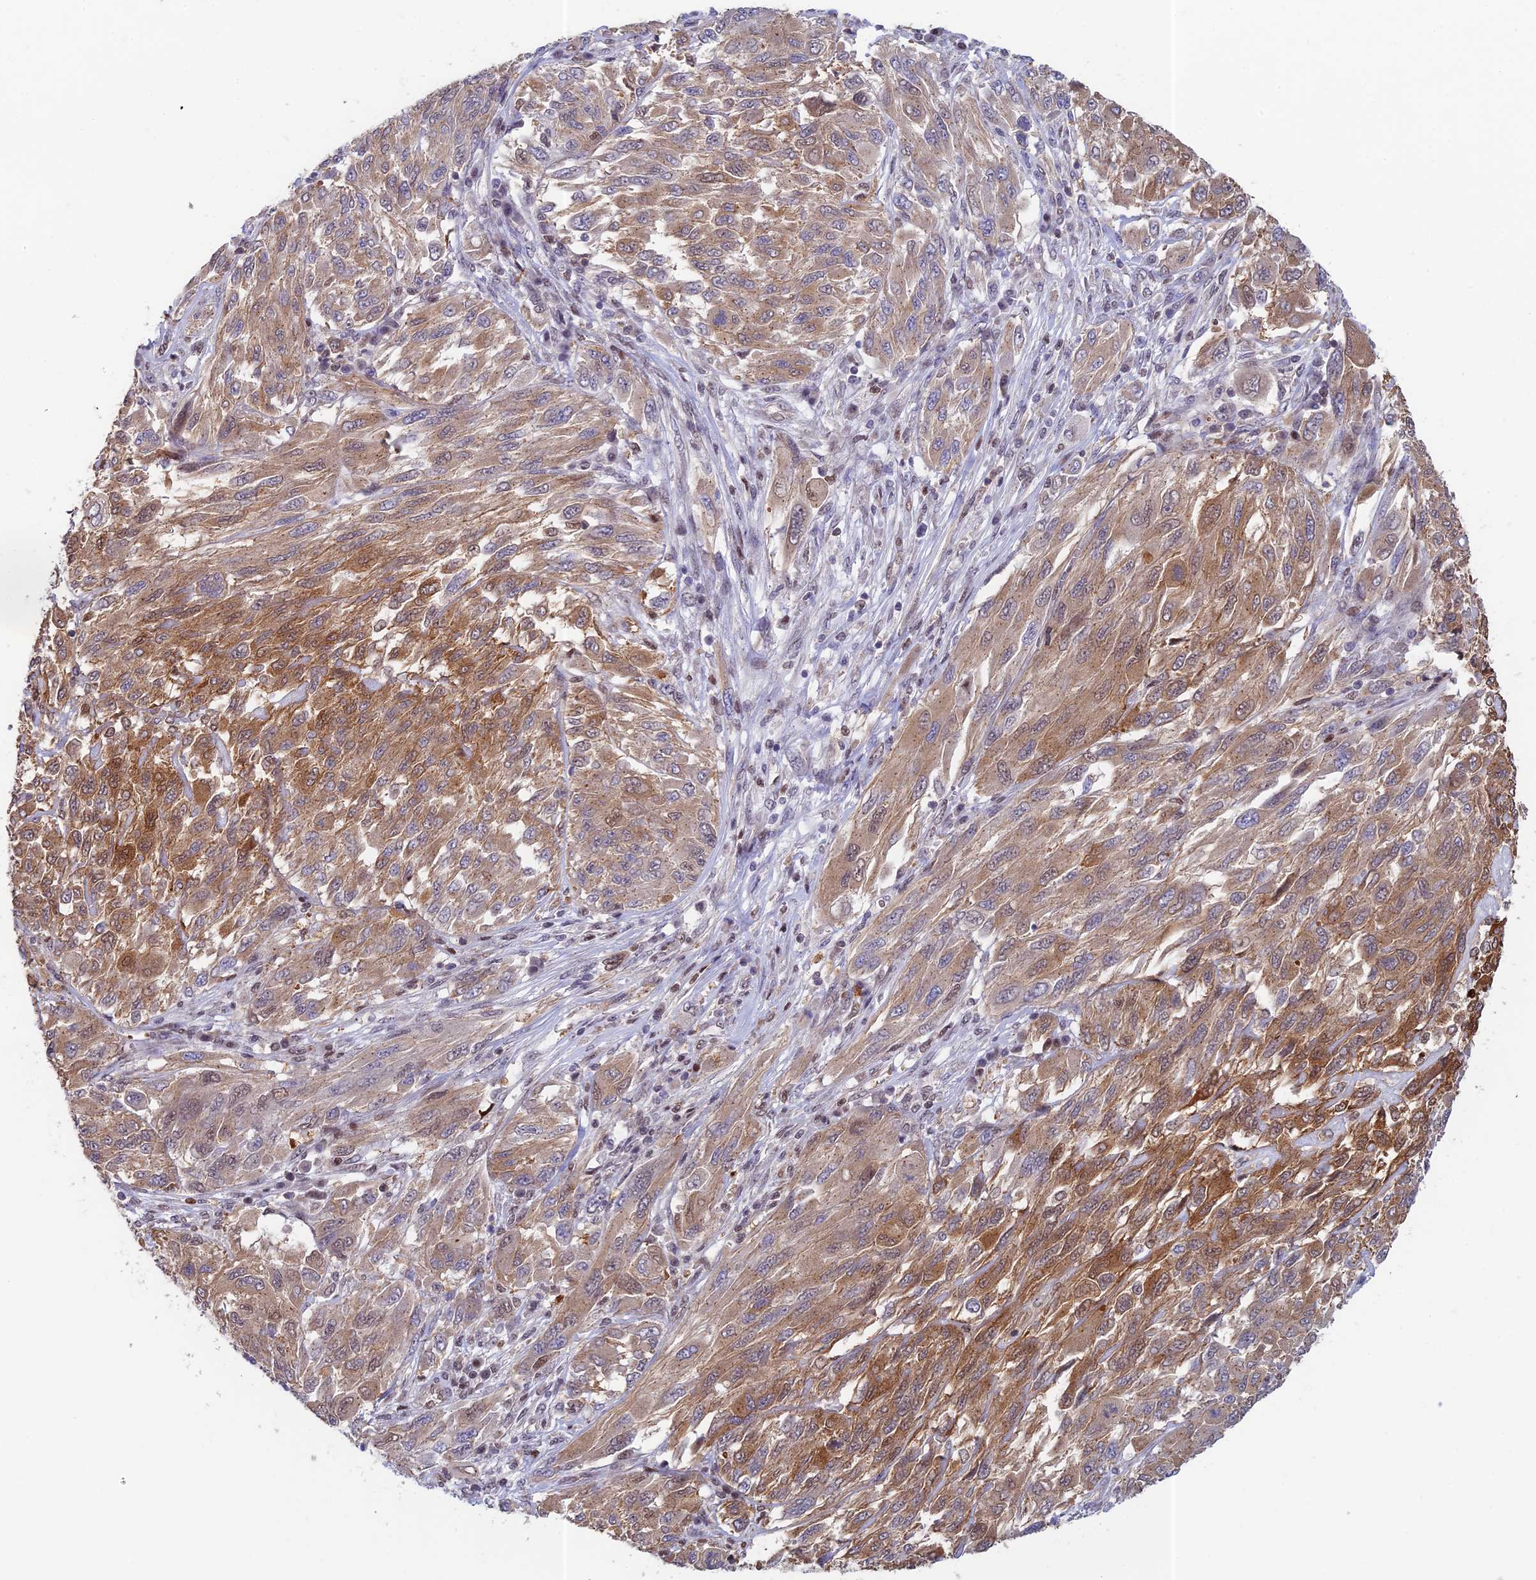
{"staining": {"intensity": "moderate", "quantity": ">75%", "location": "cytoplasmic/membranous"}, "tissue": "melanoma", "cell_type": "Tumor cells", "image_type": "cancer", "snomed": [{"axis": "morphology", "description": "Malignant melanoma, NOS"}, {"axis": "topography", "description": "Skin"}], "caption": "Protein analysis of melanoma tissue demonstrates moderate cytoplasmic/membranous positivity in about >75% of tumor cells. Immunohistochemistry (ihc) stains the protein of interest in brown and the nuclei are stained blue.", "gene": "MRPL17", "patient": {"sex": "female", "age": 91}}